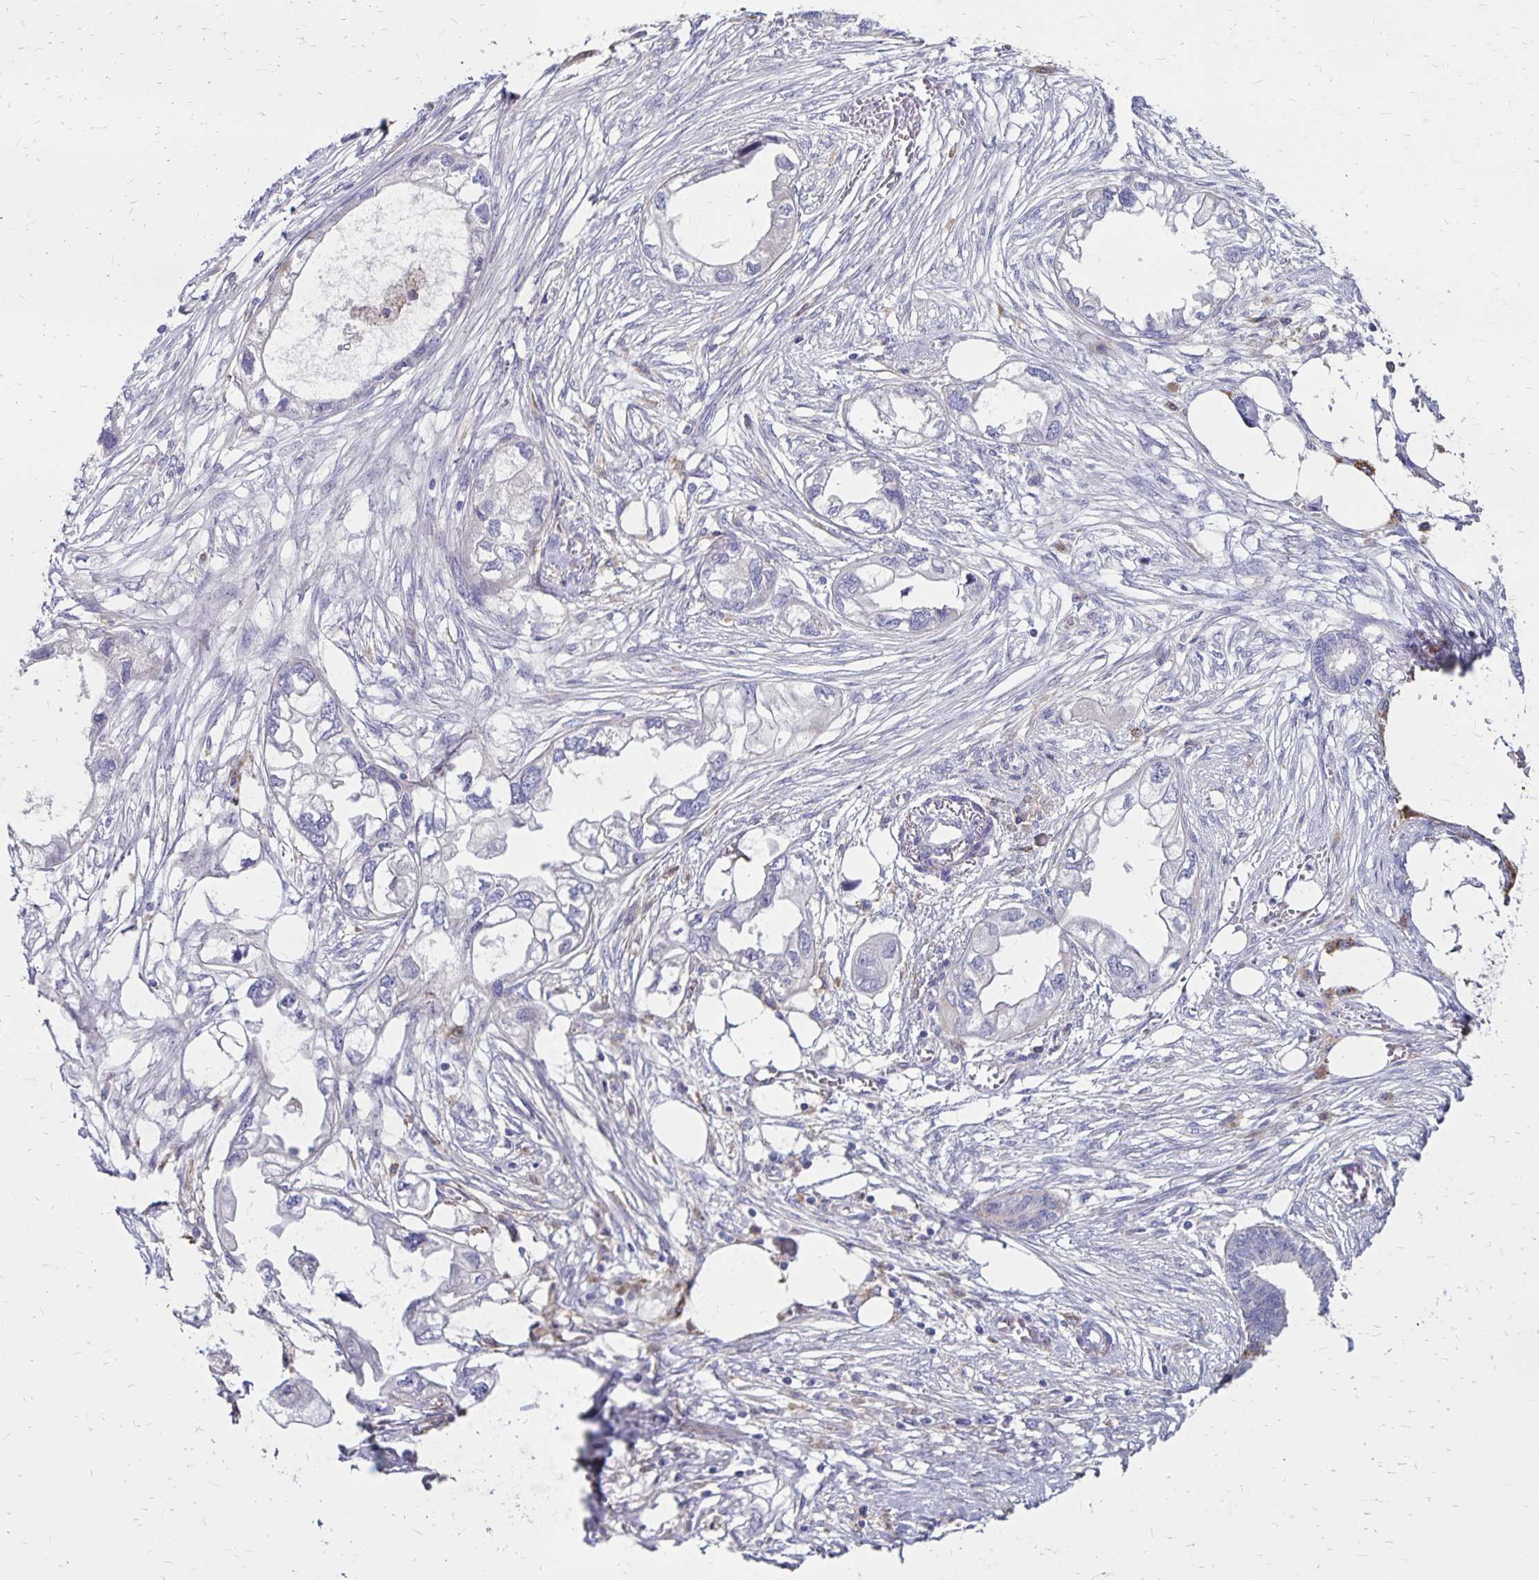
{"staining": {"intensity": "negative", "quantity": "none", "location": "none"}, "tissue": "endometrial cancer", "cell_type": "Tumor cells", "image_type": "cancer", "snomed": [{"axis": "morphology", "description": "Adenocarcinoma, NOS"}, {"axis": "morphology", "description": "Adenocarcinoma, metastatic, NOS"}, {"axis": "topography", "description": "Adipose tissue"}, {"axis": "topography", "description": "Endometrium"}], "caption": "Tumor cells are negative for protein expression in human endometrial adenocarcinoma.", "gene": "TNS3", "patient": {"sex": "female", "age": 67}}